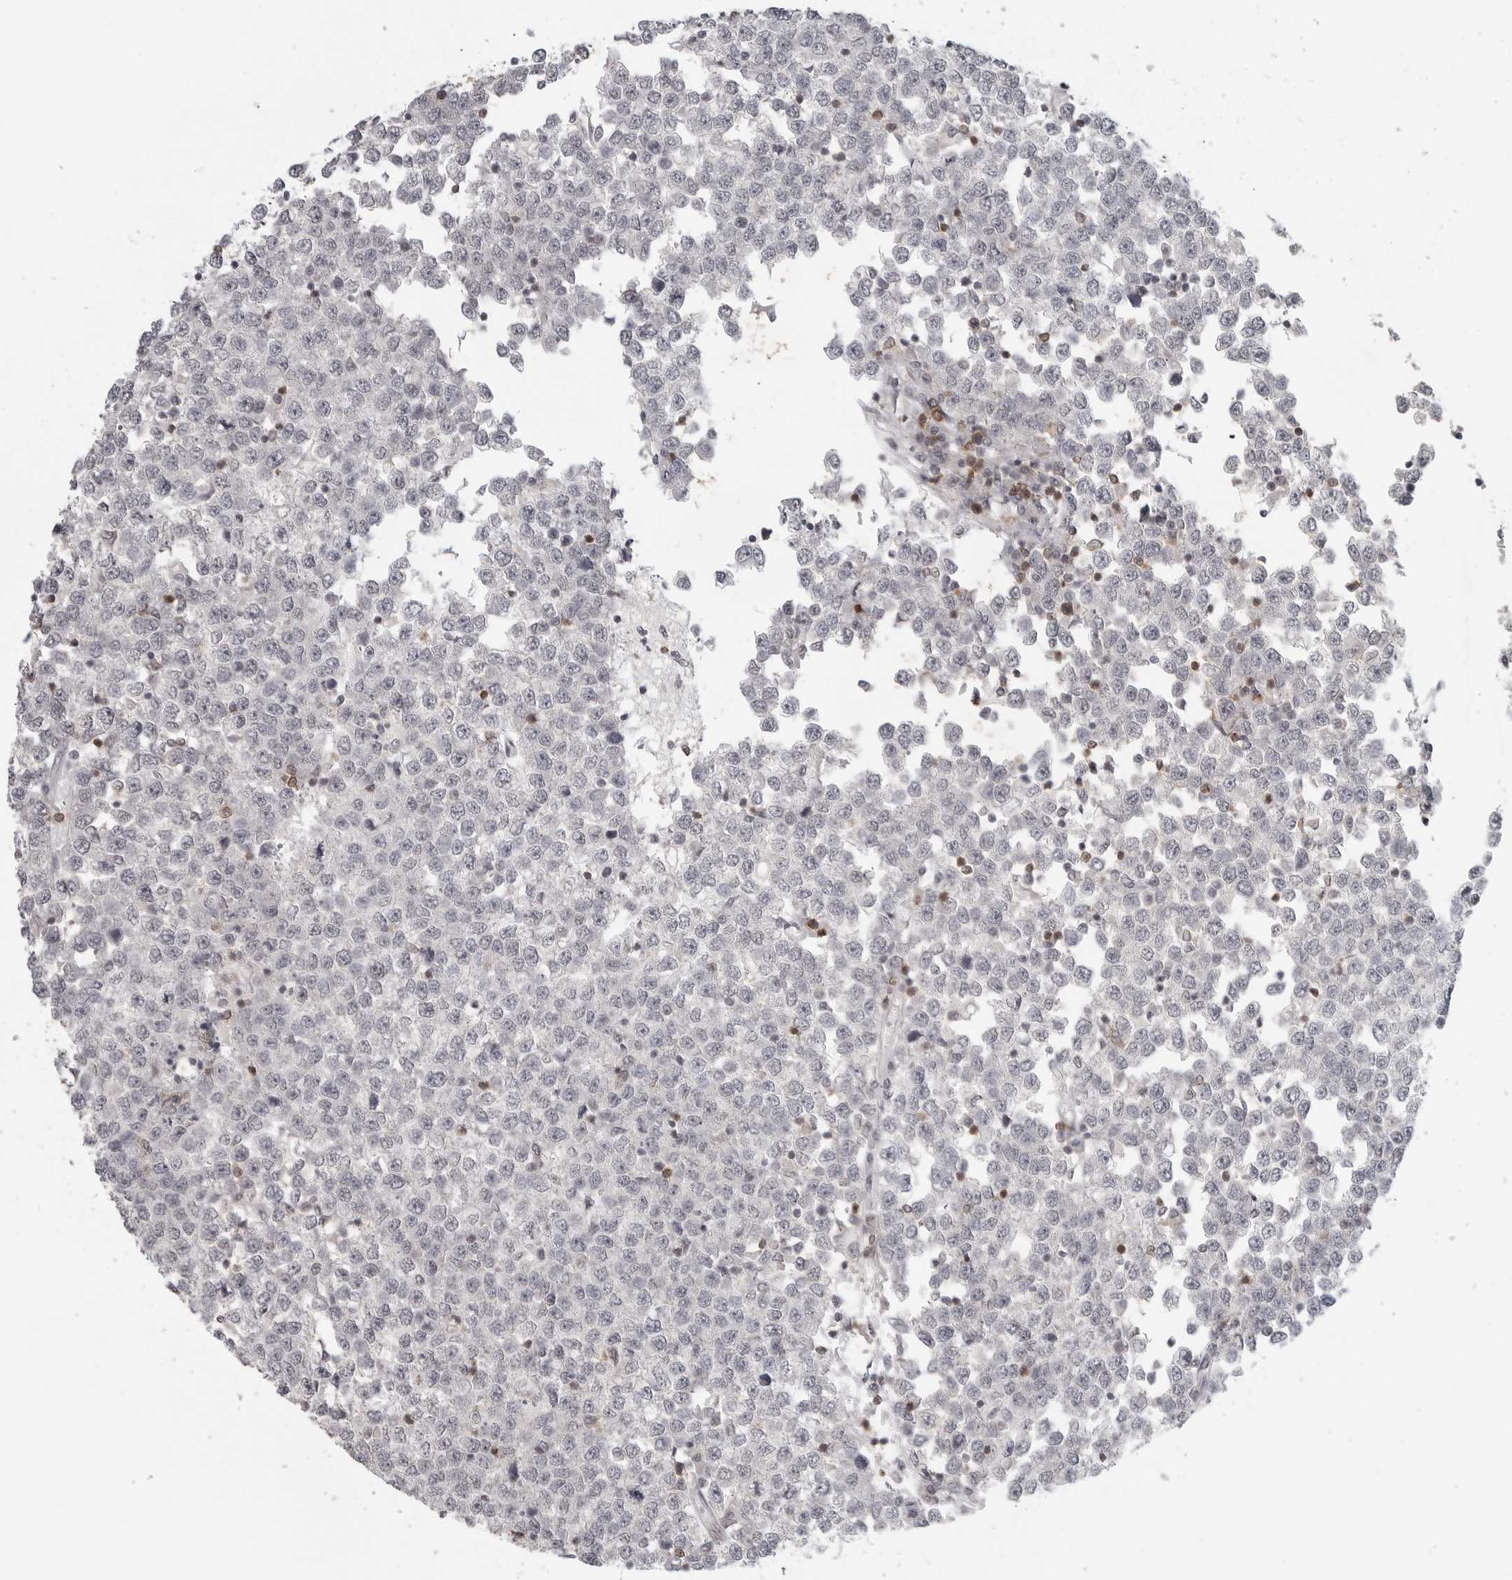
{"staining": {"intensity": "negative", "quantity": "none", "location": "none"}, "tissue": "testis cancer", "cell_type": "Tumor cells", "image_type": "cancer", "snomed": [{"axis": "morphology", "description": "Seminoma, NOS"}, {"axis": "topography", "description": "Testis"}], "caption": "A high-resolution histopathology image shows immunohistochemistry staining of testis cancer (seminoma), which reveals no significant staining in tumor cells.", "gene": "SH3KBP1", "patient": {"sex": "male", "age": 65}}